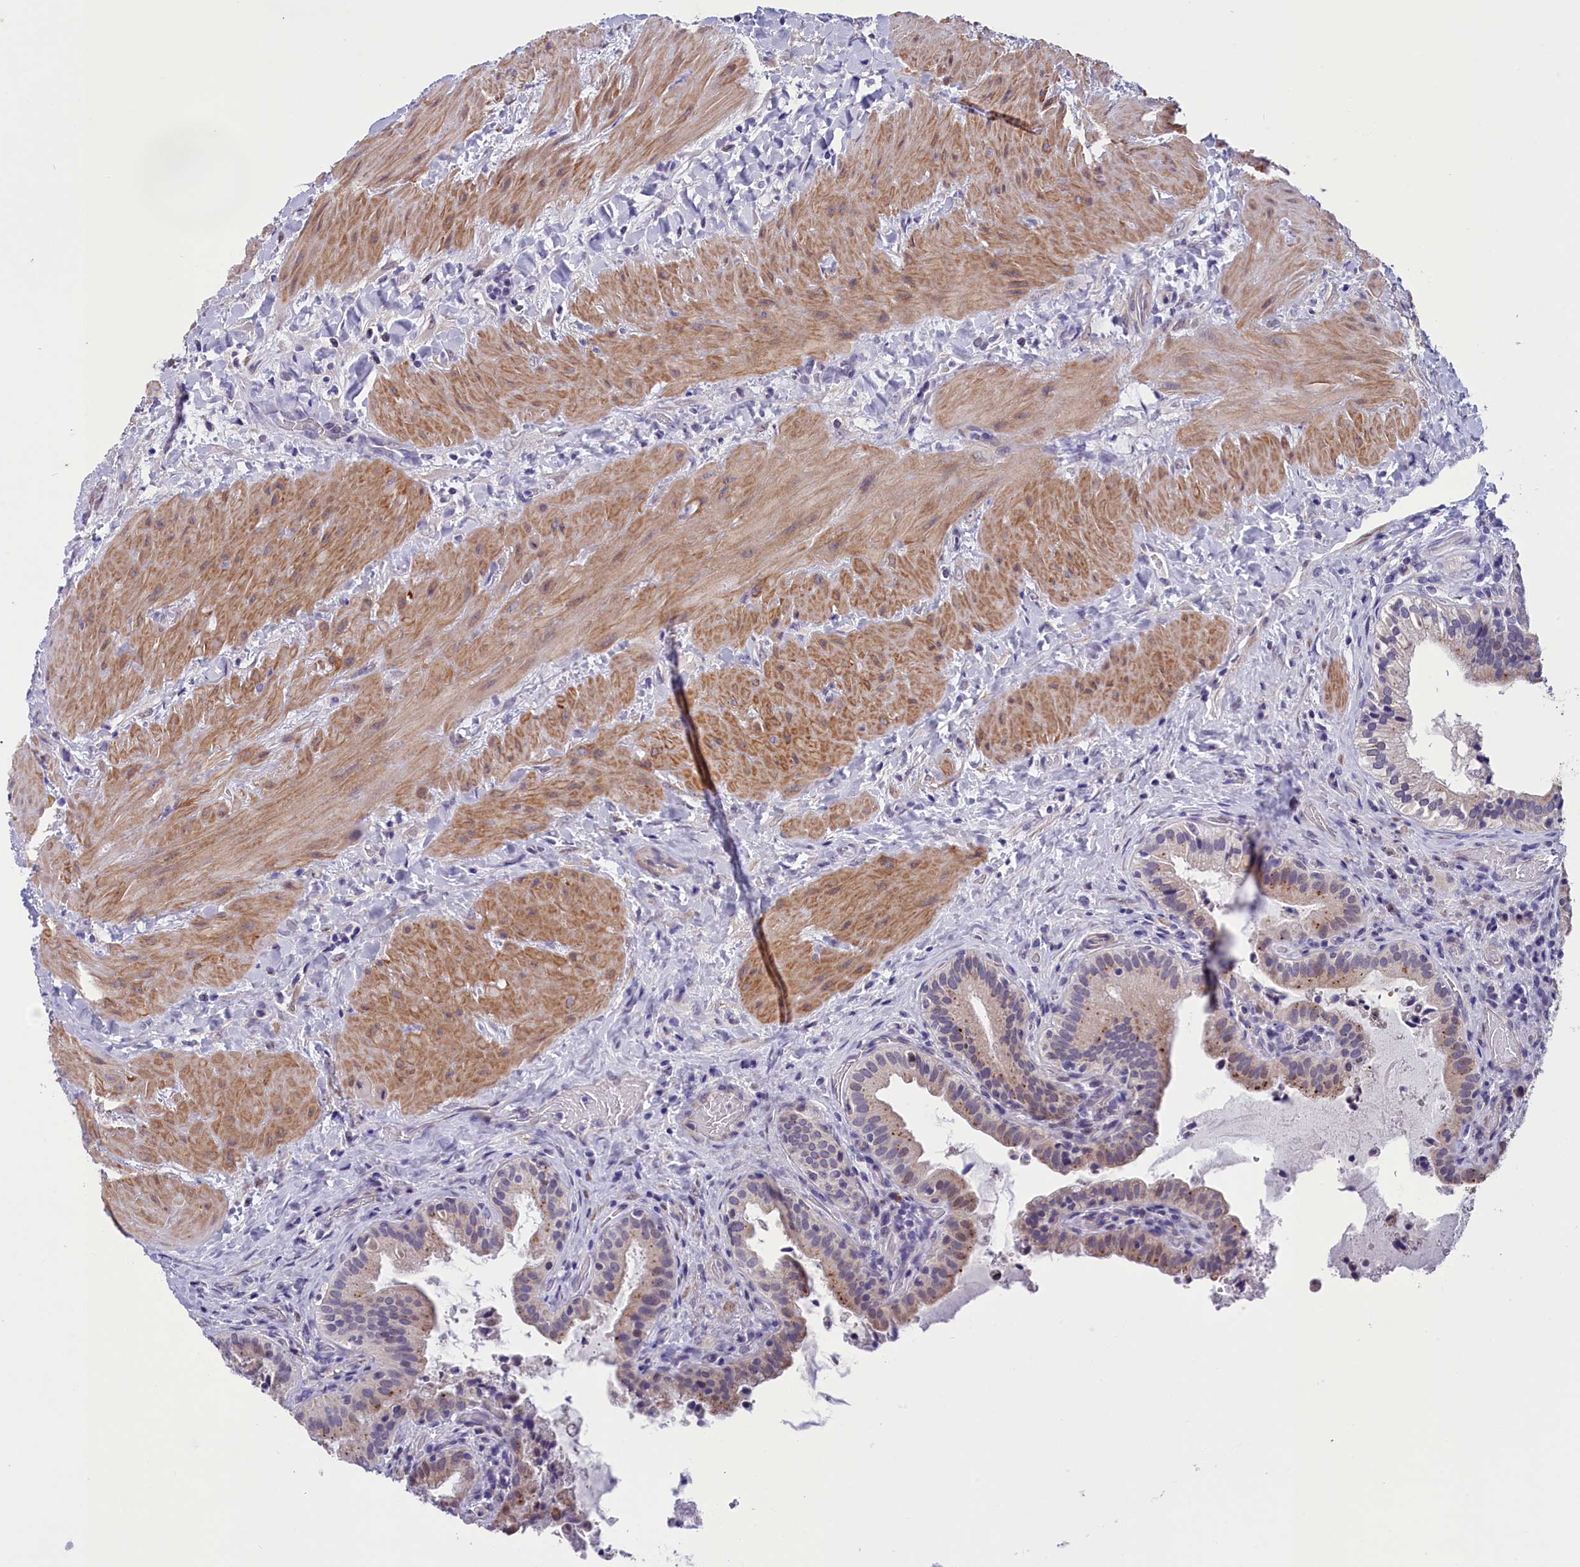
{"staining": {"intensity": "moderate", "quantity": ">75%", "location": "cytoplasmic/membranous"}, "tissue": "gallbladder", "cell_type": "Glandular cells", "image_type": "normal", "snomed": [{"axis": "morphology", "description": "Normal tissue, NOS"}, {"axis": "topography", "description": "Gallbladder"}], "caption": "Protein expression analysis of unremarkable gallbladder demonstrates moderate cytoplasmic/membranous positivity in approximately >75% of glandular cells. Using DAB (brown) and hematoxylin (blue) stains, captured at high magnification using brightfield microscopy.", "gene": "SCD5", "patient": {"sex": "male", "age": 24}}